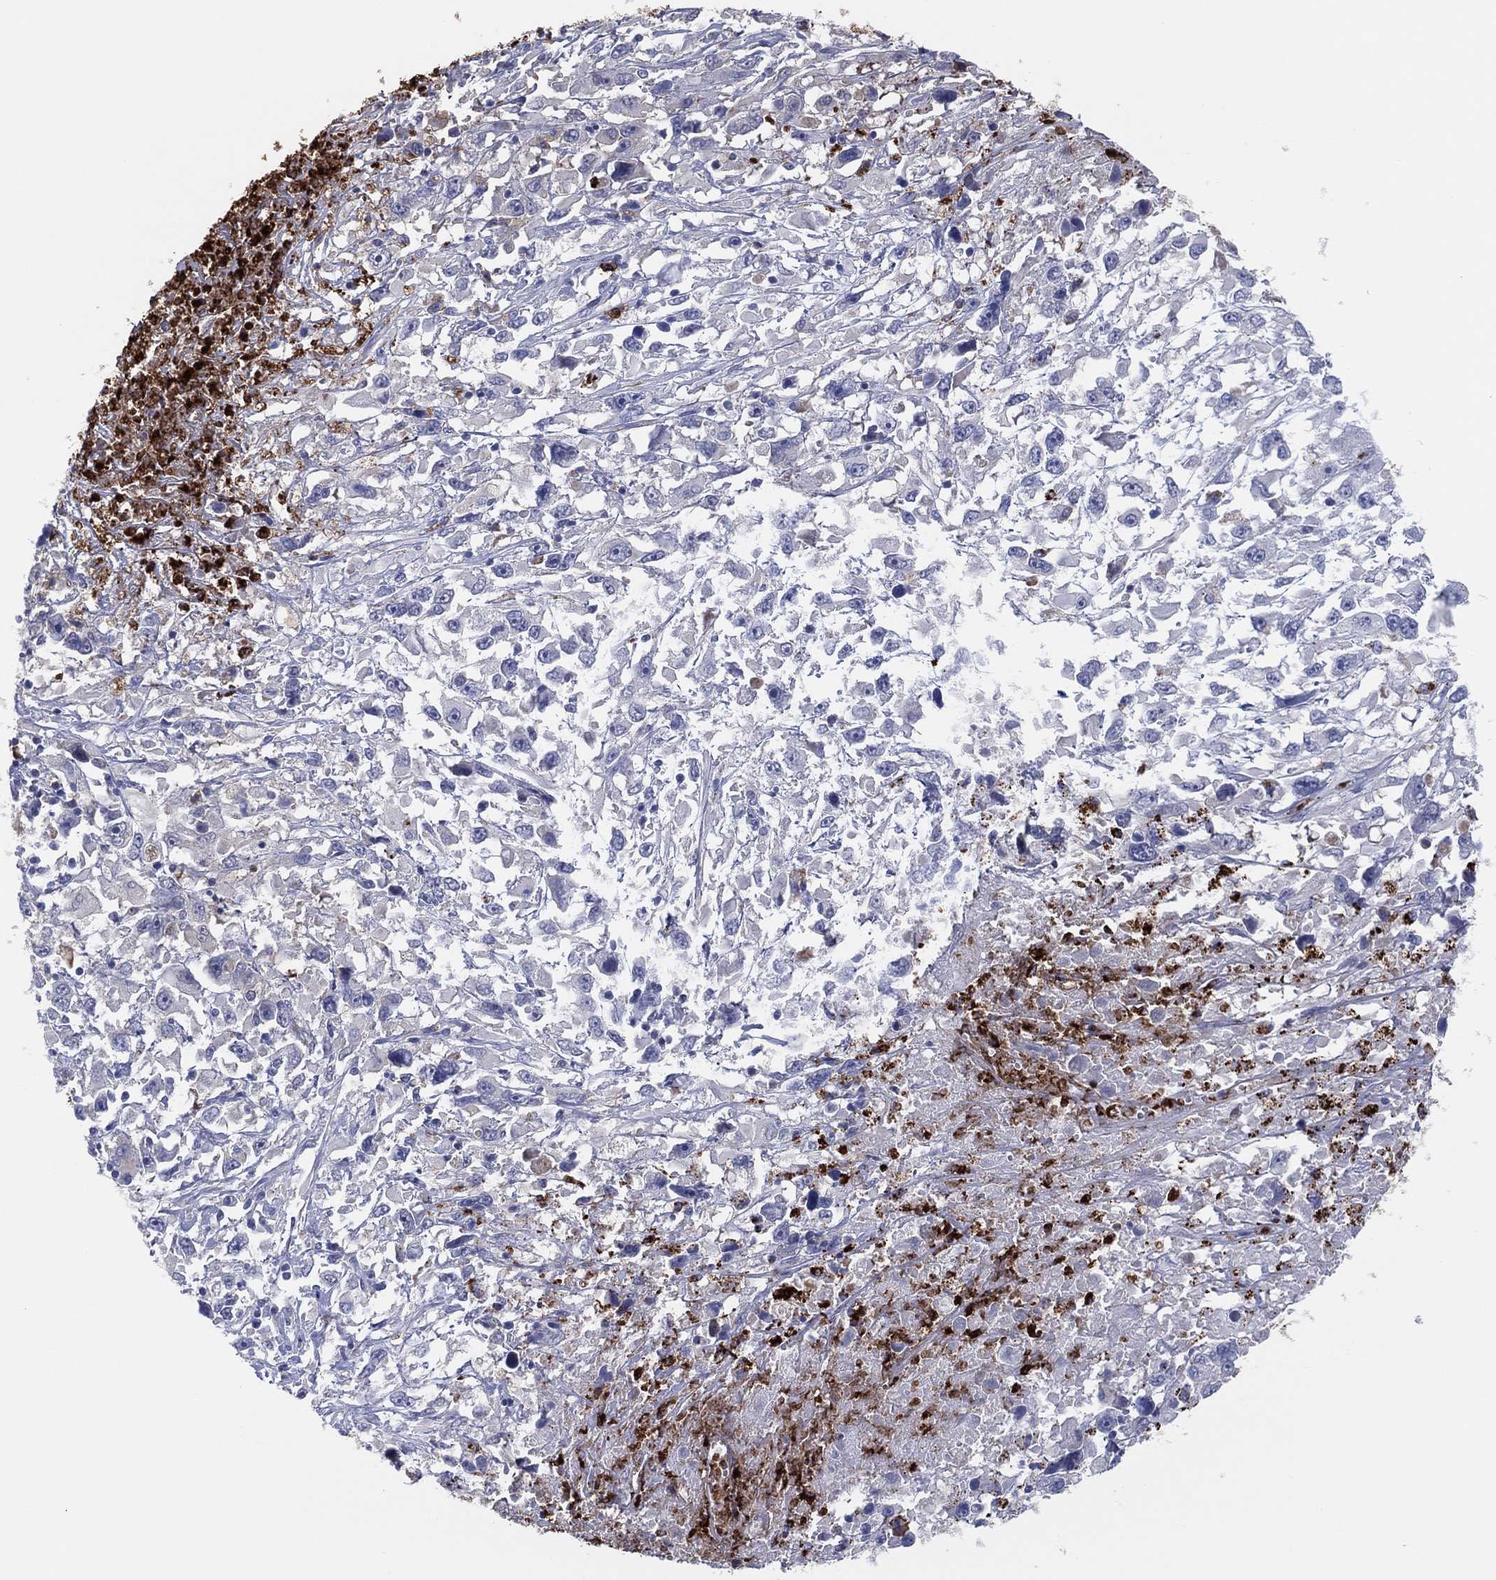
{"staining": {"intensity": "negative", "quantity": "none", "location": "none"}, "tissue": "melanoma", "cell_type": "Tumor cells", "image_type": "cancer", "snomed": [{"axis": "morphology", "description": "Malignant melanoma, Metastatic site"}, {"axis": "topography", "description": "Soft tissue"}], "caption": "Histopathology image shows no protein expression in tumor cells of melanoma tissue. (DAB immunohistochemistry with hematoxylin counter stain).", "gene": "PLAC8", "patient": {"sex": "male", "age": 50}}